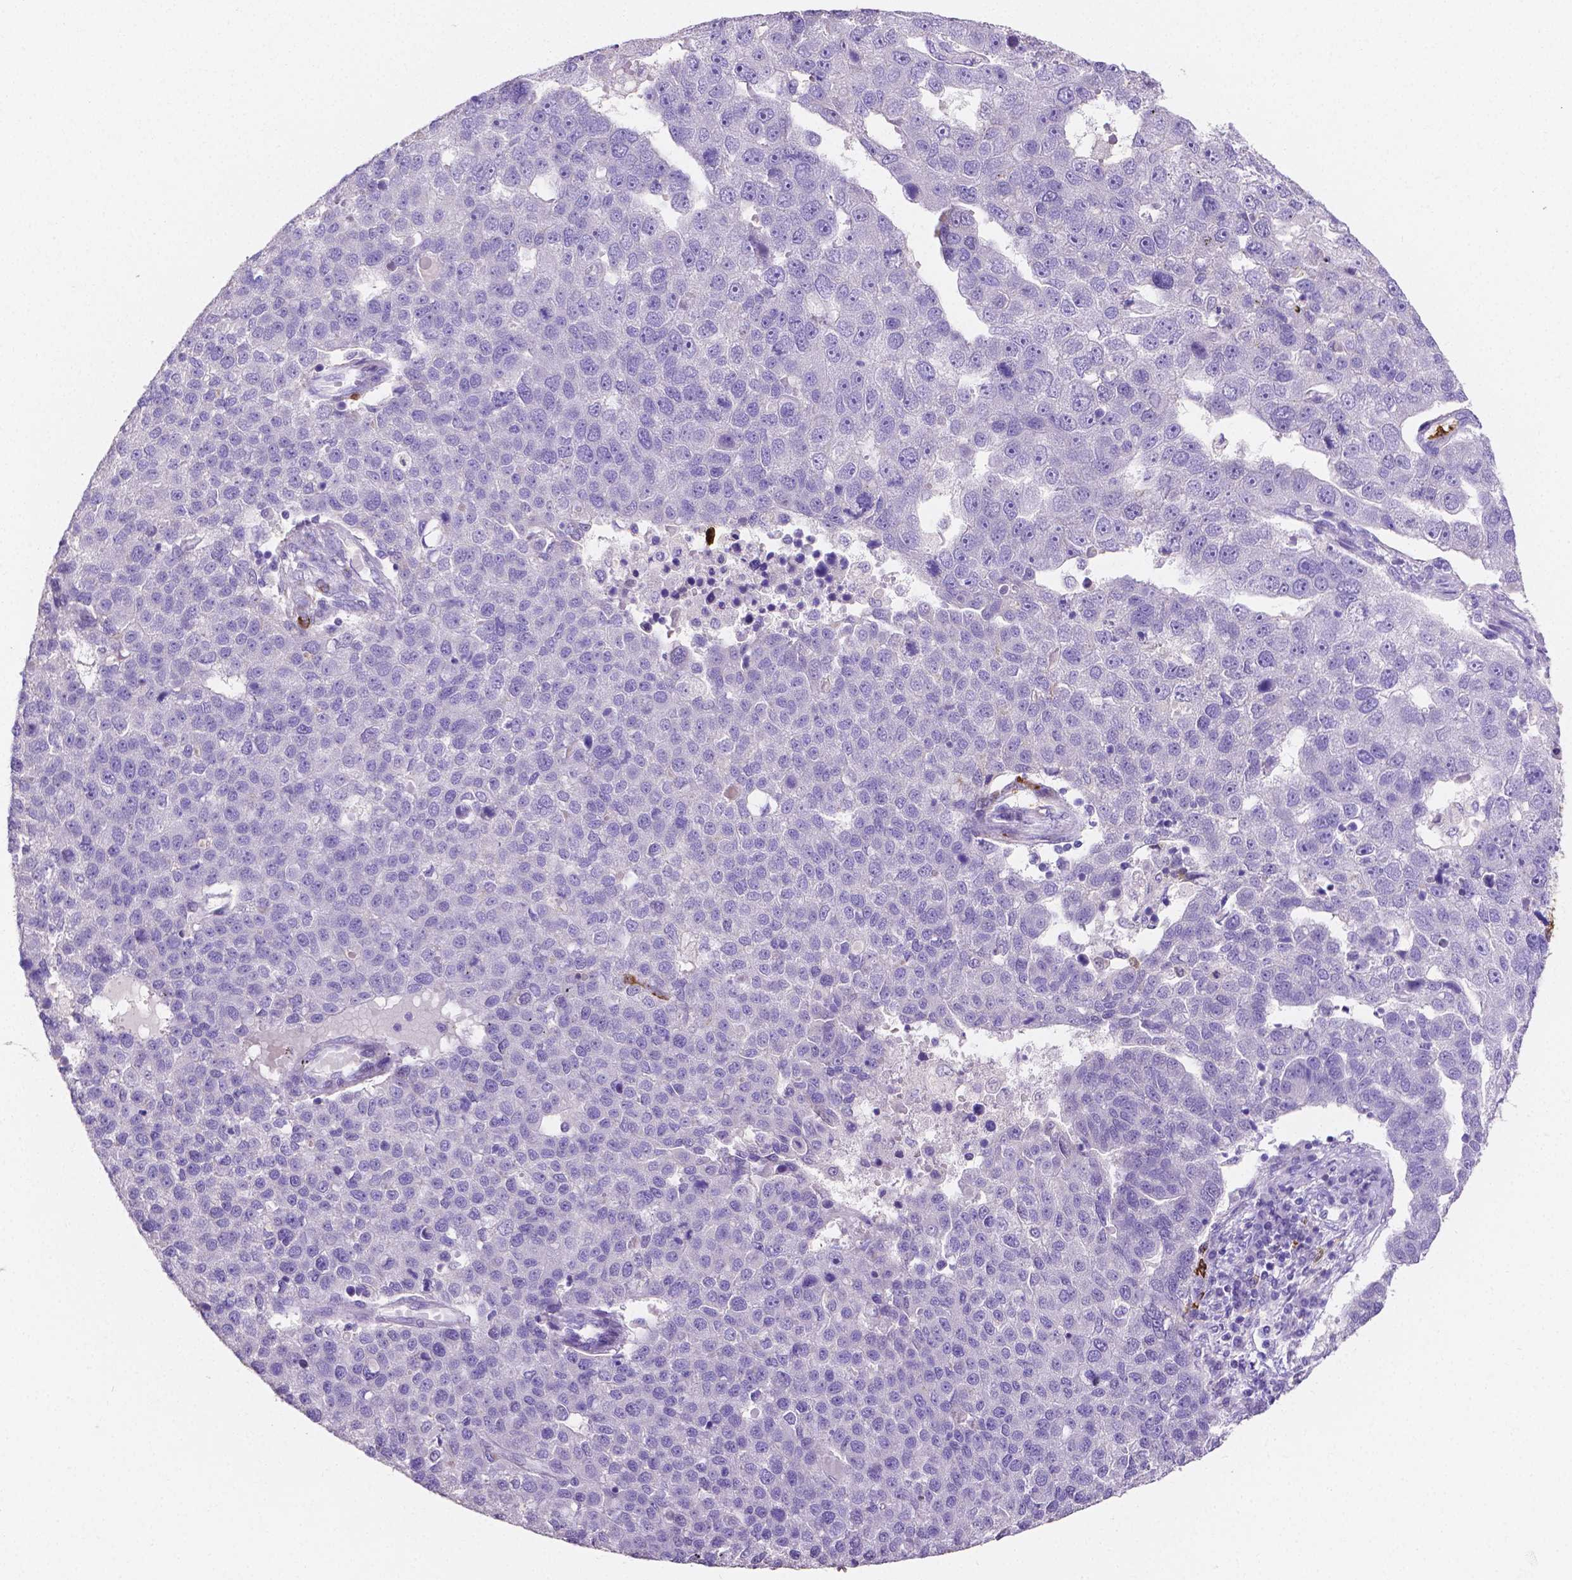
{"staining": {"intensity": "negative", "quantity": "none", "location": "none"}, "tissue": "pancreatic cancer", "cell_type": "Tumor cells", "image_type": "cancer", "snomed": [{"axis": "morphology", "description": "Adenocarcinoma, NOS"}, {"axis": "topography", "description": "Pancreas"}], "caption": "High magnification brightfield microscopy of pancreatic cancer stained with DAB (brown) and counterstained with hematoxylin (blue): tumor cells show no significant expression.", "gene": "MMP9", "patient": {"sex": "female", "age": 61}}